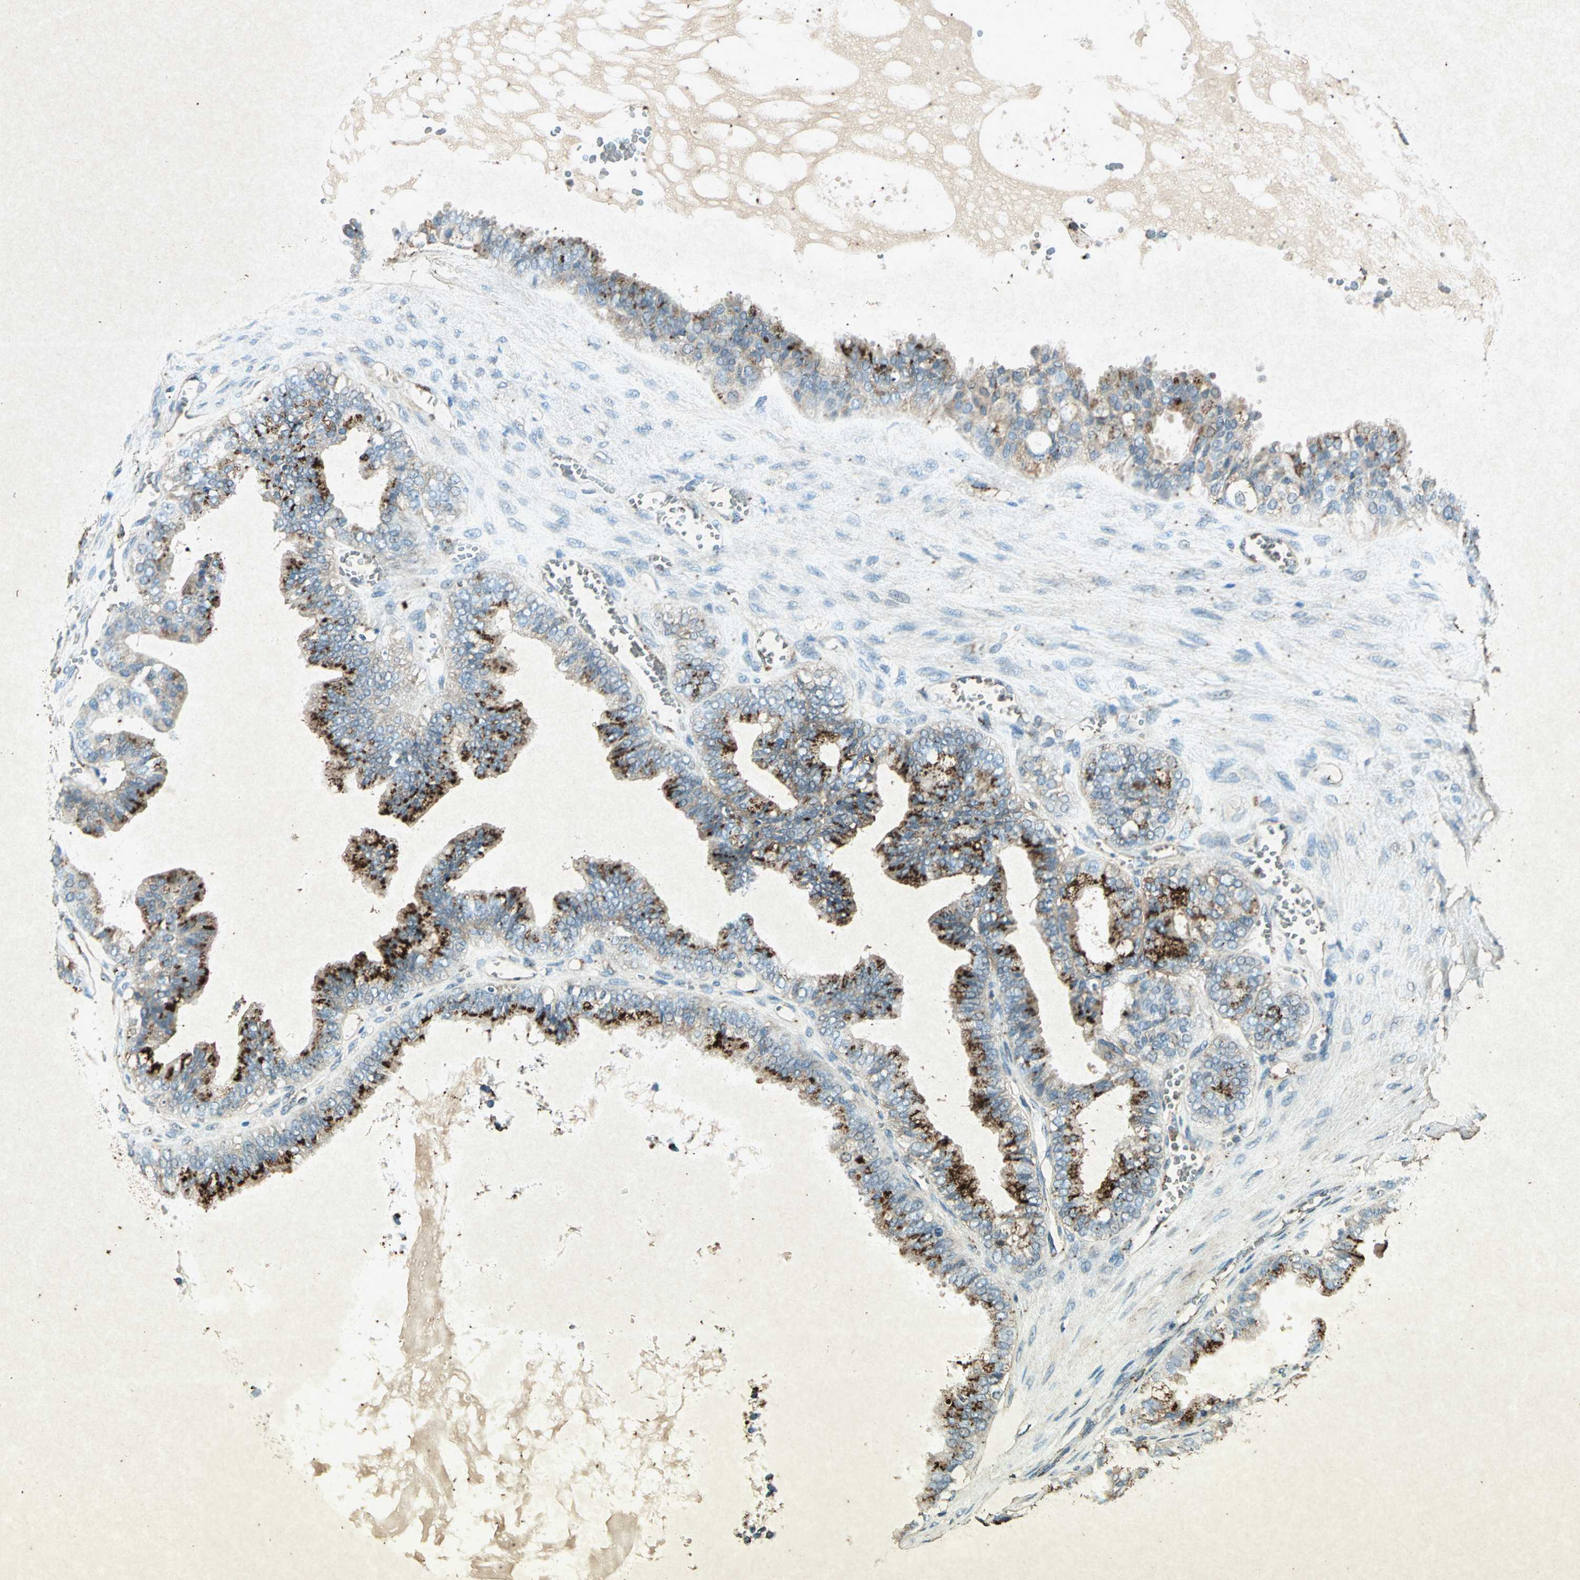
{"staining": {"intensity": "strong", "quantity": "25%-75%", "location": "cytoplasmic/membranous"}, "tissue": "ovarian cancer", "cell_type": "Tumor cells", "image_type": "cancer", "snomed": [{"axis": "morphology", "description": "Carcinoma, NOS"}, {"axis": "morphology", "description": "Carcinoma, endometroid"}, {"axis": "topography", "description": "Ovary"}], "caption": "Protein staining shows strong cytoplasmic/membranous expression in about 25%-75% of tumor cells in ovarian cancer.", "gene": "PSEN1", "patient": {"sex": "female", "age": 50}}